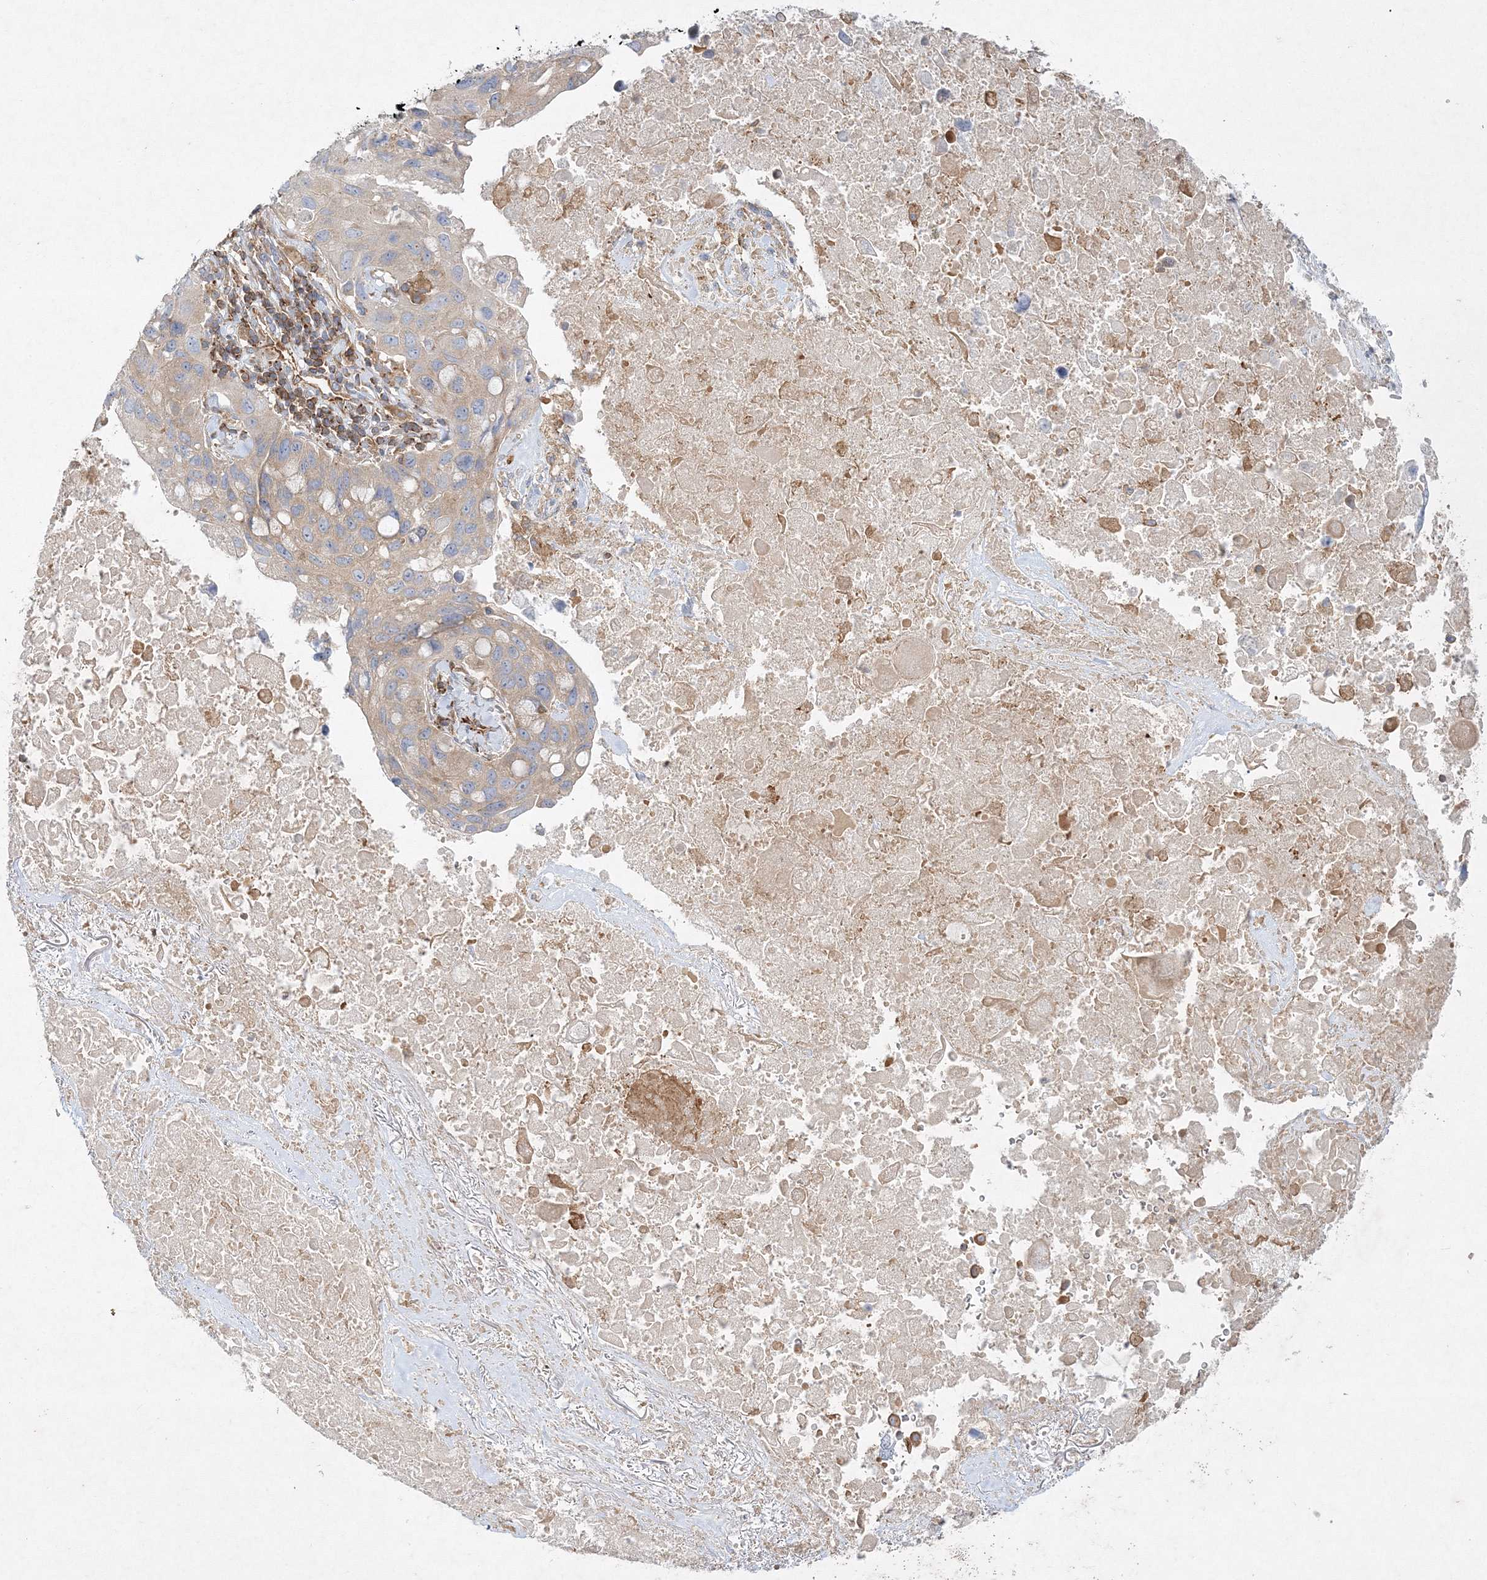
{"staining": {"intensity": "weak", "quantity": "25%-75%", "location": "cytoplasmic/membranous"}, "tissue": "lung cancer", "cell_type": "Tumor cells", "image_type": "cancer", "snomed": [{"axis": "morphology", "description": "Squamous cell carcinoma, NOS"}, {"axis": "topography", "description": "Lung"}], "caption": "Lung squamous cell carcinoma tissue shows weak cytoplasmic/membranous positivity in approximately 25%-75% of tumor cells, visualized by immunohistochemistry.", "gene": "WDR37", "patient": {"sex": "female", "age": 73}}